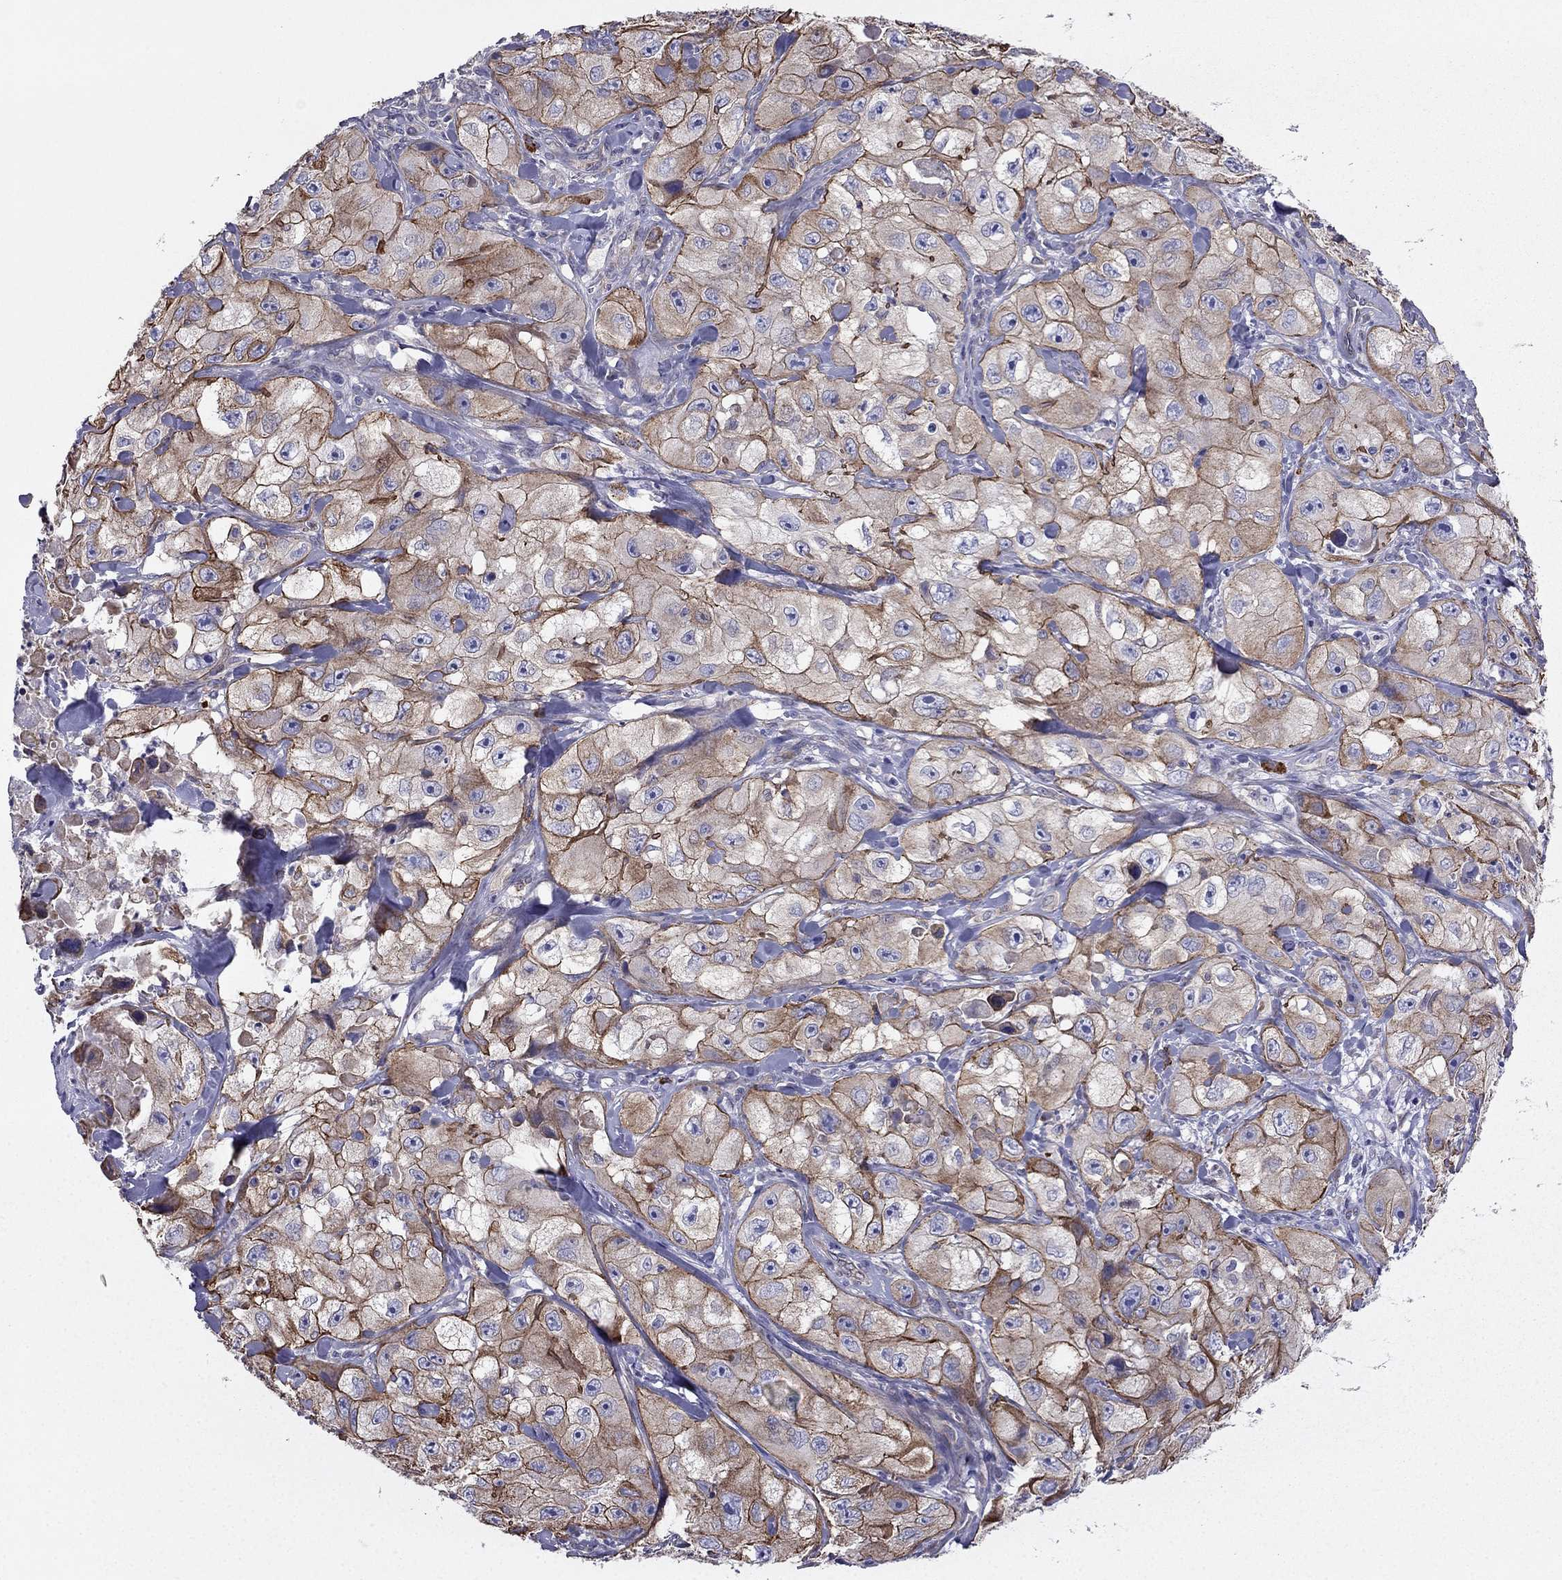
{"staining": {"intensity": "strong", "quantity": "25%-75%", "location": "cytoplasmic/membranous"}, "tissue": "skin cancer", "cell_type": "Tumor cells", "image_type": "cancer", "snomed": [{"axis": "morphology", "description": "Squamous cell carcinoma, NOS"}, {"axis": "topography", "description": "Skin"}, {"axis": "topography", "description": "Subcutis"}], "caption": "High-magnification brightfield microscopy of squamous cell carcinoma (skin) stained with DAB (brown) and counterstained with hematoxylin (blue). tumor cells exhibit strong cytoplasmic/membranous positivity is present in approximately25%-75% of cells.", "gene": "ENOX1", "patient": {"sex": "male", "age": 73}}